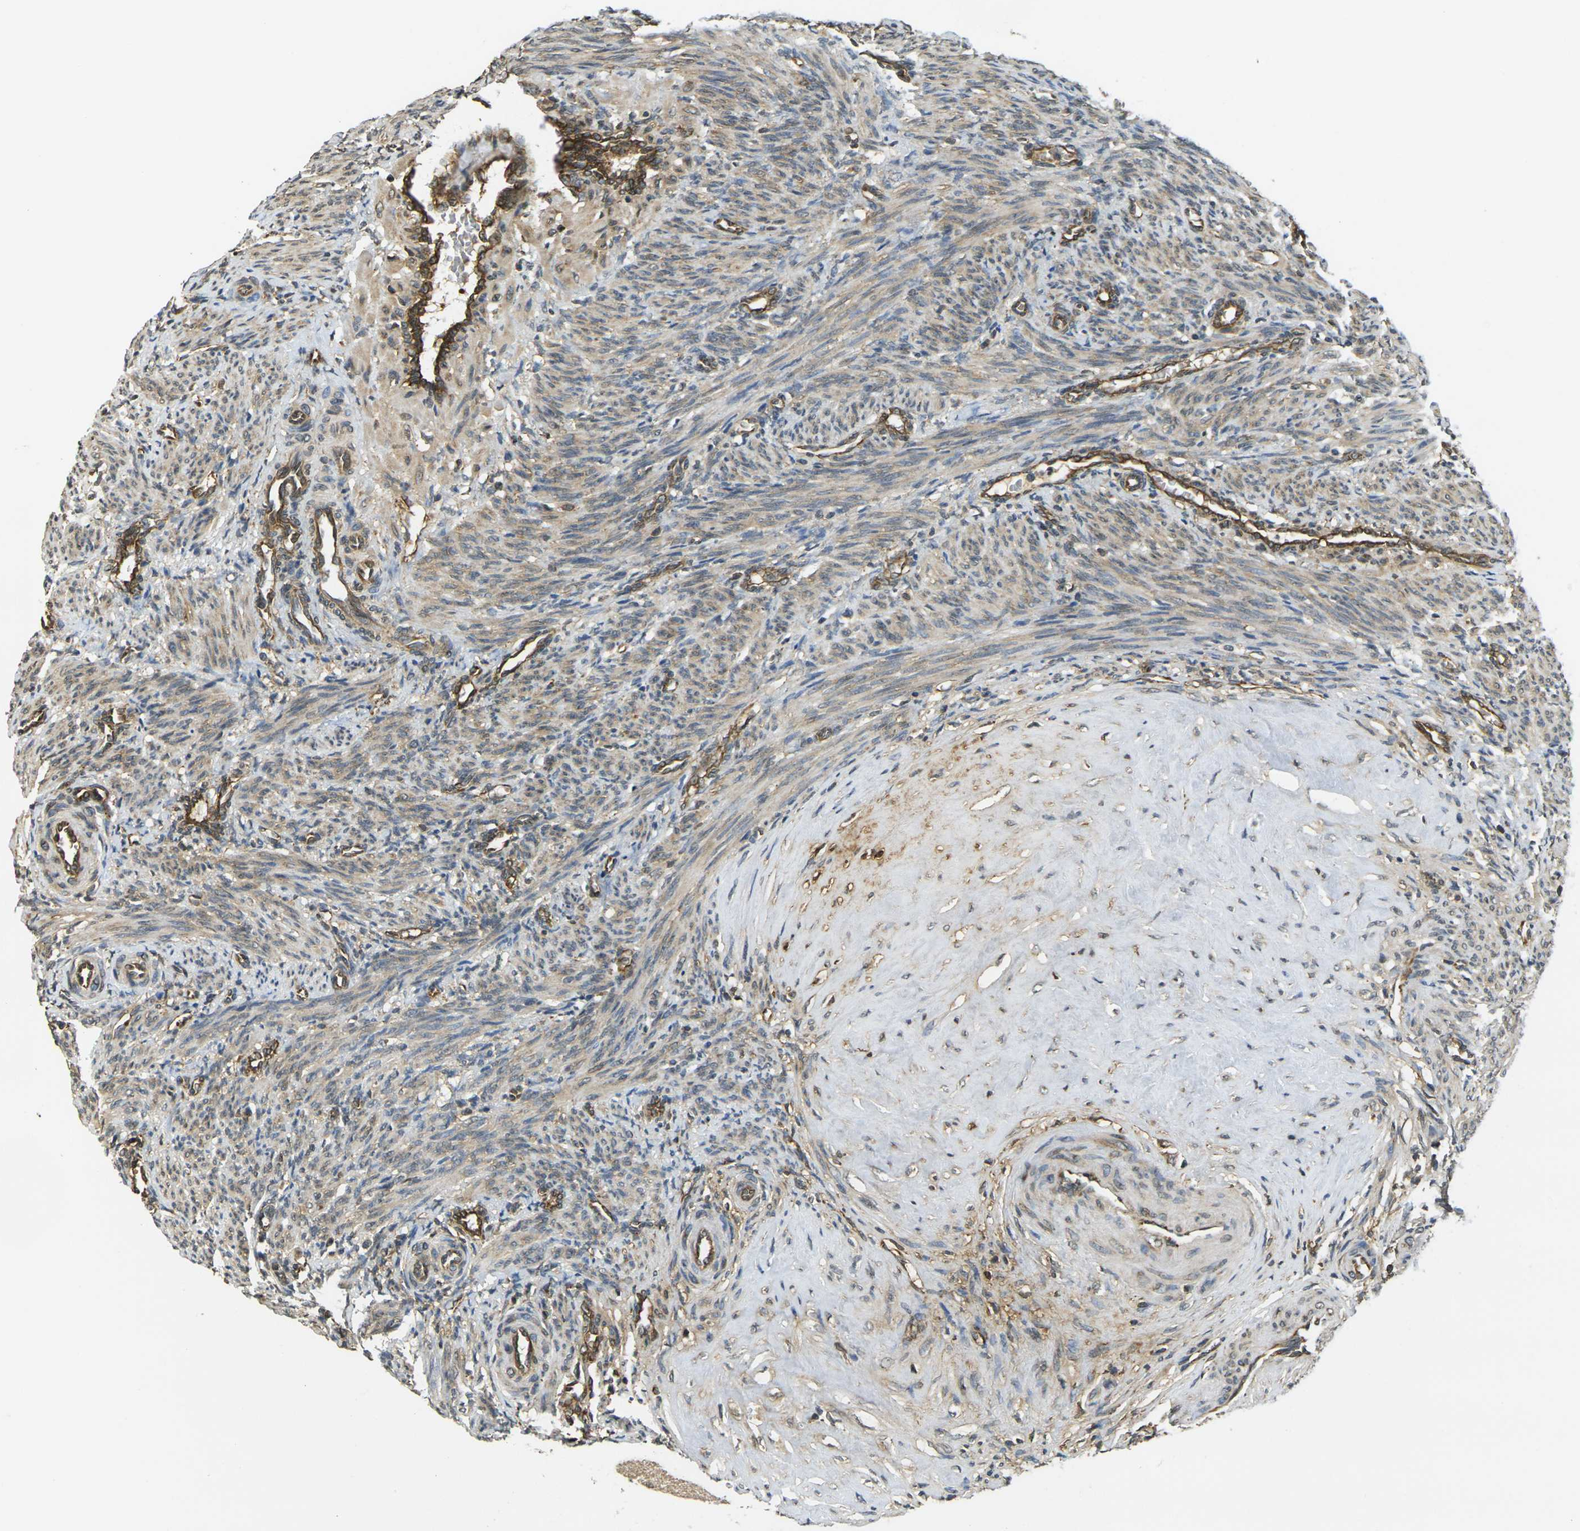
{"staining": {"intensity": "weak", "quantity": ">75%", "location": "cytoplasmic/membranous"}, "tissue": "smooth muscle", "cell_type": "Smooth muscle cells", "image_type": "normal", "snomed": [{"axis": "morphology", "description": "Normal tissue, NOS"}, {"axis": "topography", "description": "Endometrium"}], "caption": "Immunohistochemical staining of normal smooth muscle demonstrates low levels of weak cytoplasmic/membranous positivity in approximately >75% of smooth muscle cells.", "gene": "CAST", "patient": {"sex": "female", "age": 33}}